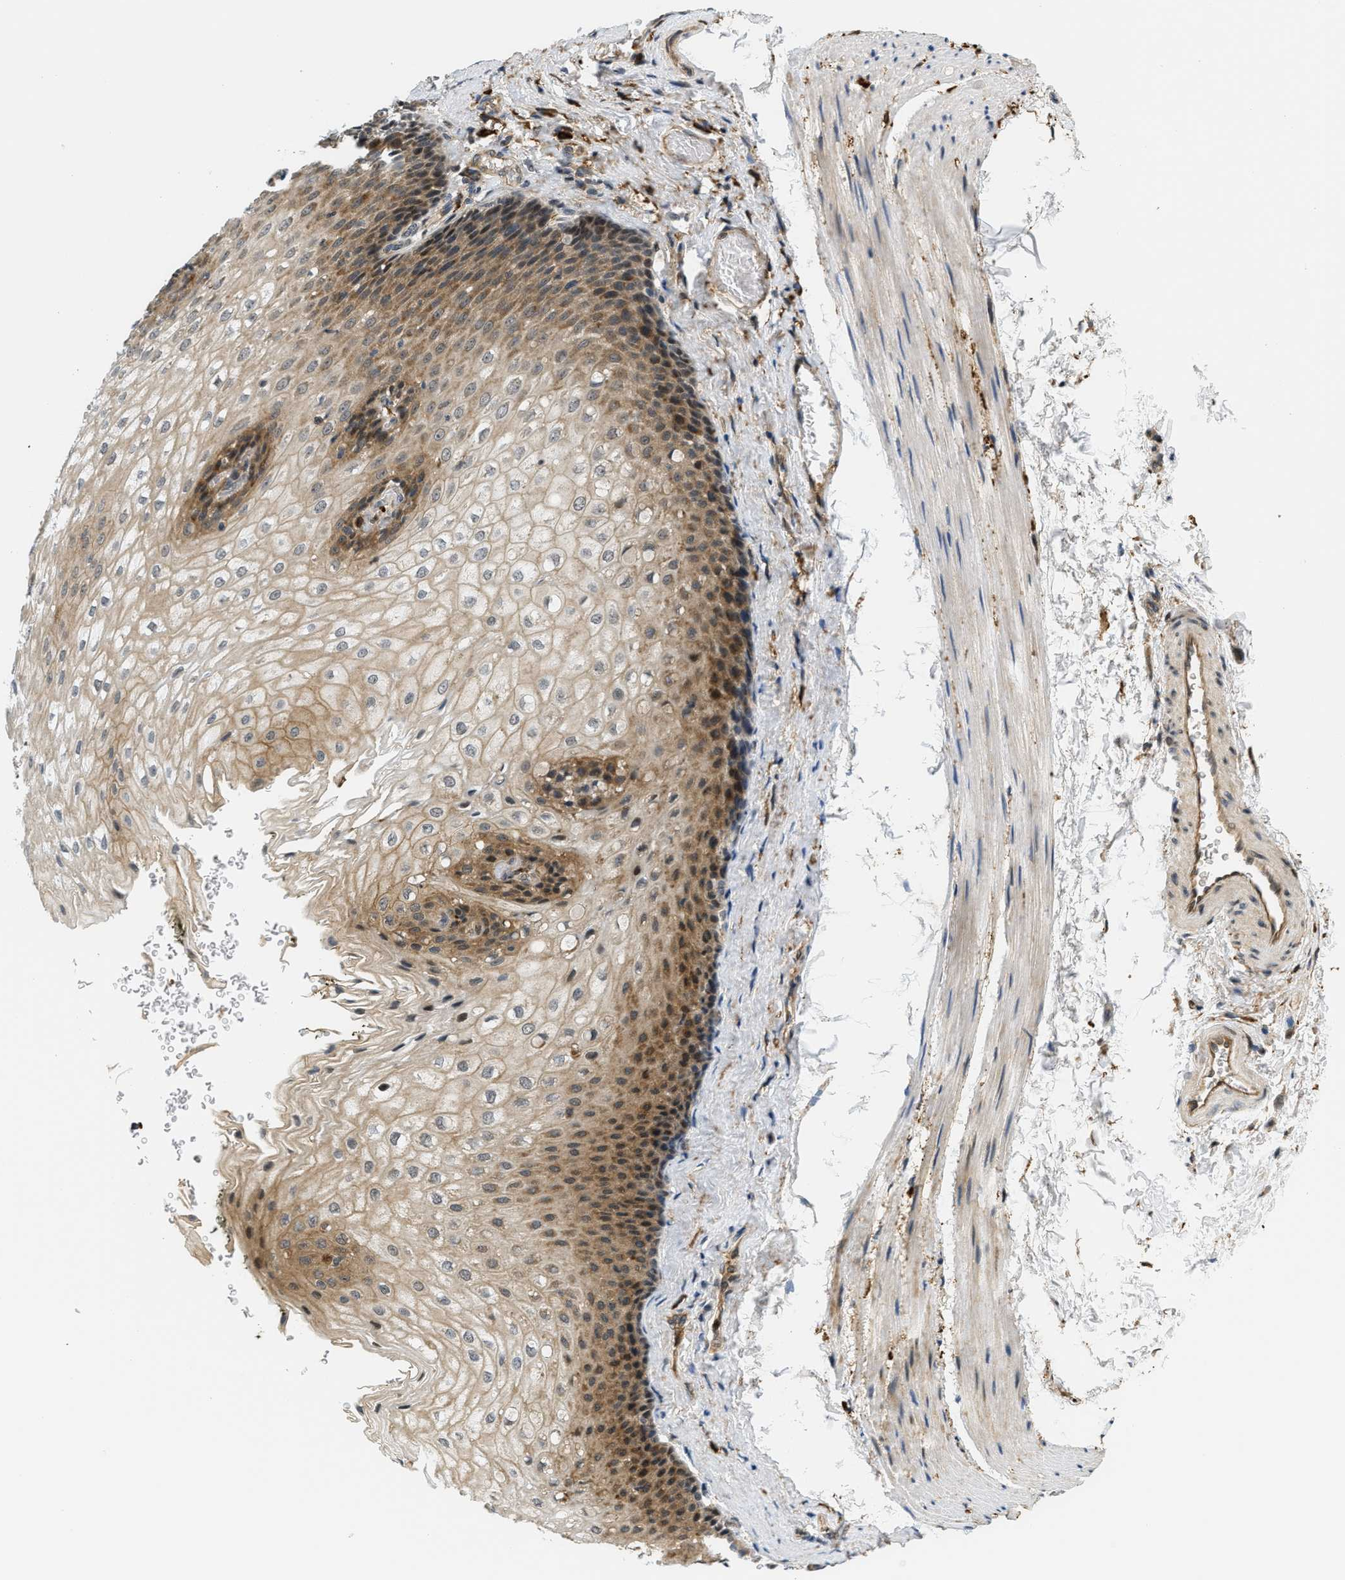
{"staining": {"intensity": "moderate", "quantity": ">75%", "location": "cytoplasmic/membranous,nuclear"}, "tissue": "esophagus", "cell_type": "Squamous epithelial cells", "image_type": "normal", "snomed": [{"axis": "morphology", "description": "Normal tissue, NOS"}, {"axis": "topography", "description": "Esophagus"}], "caption": "This histopathology image displays IHC staining of benign esophagus, with medium moderate cytoplasmic/membranous,nuclear positivity in approximately >75% of squamous epithelial cells.", "gene": "KMT2A", "patient": {"sex": "male", "age": 48}}